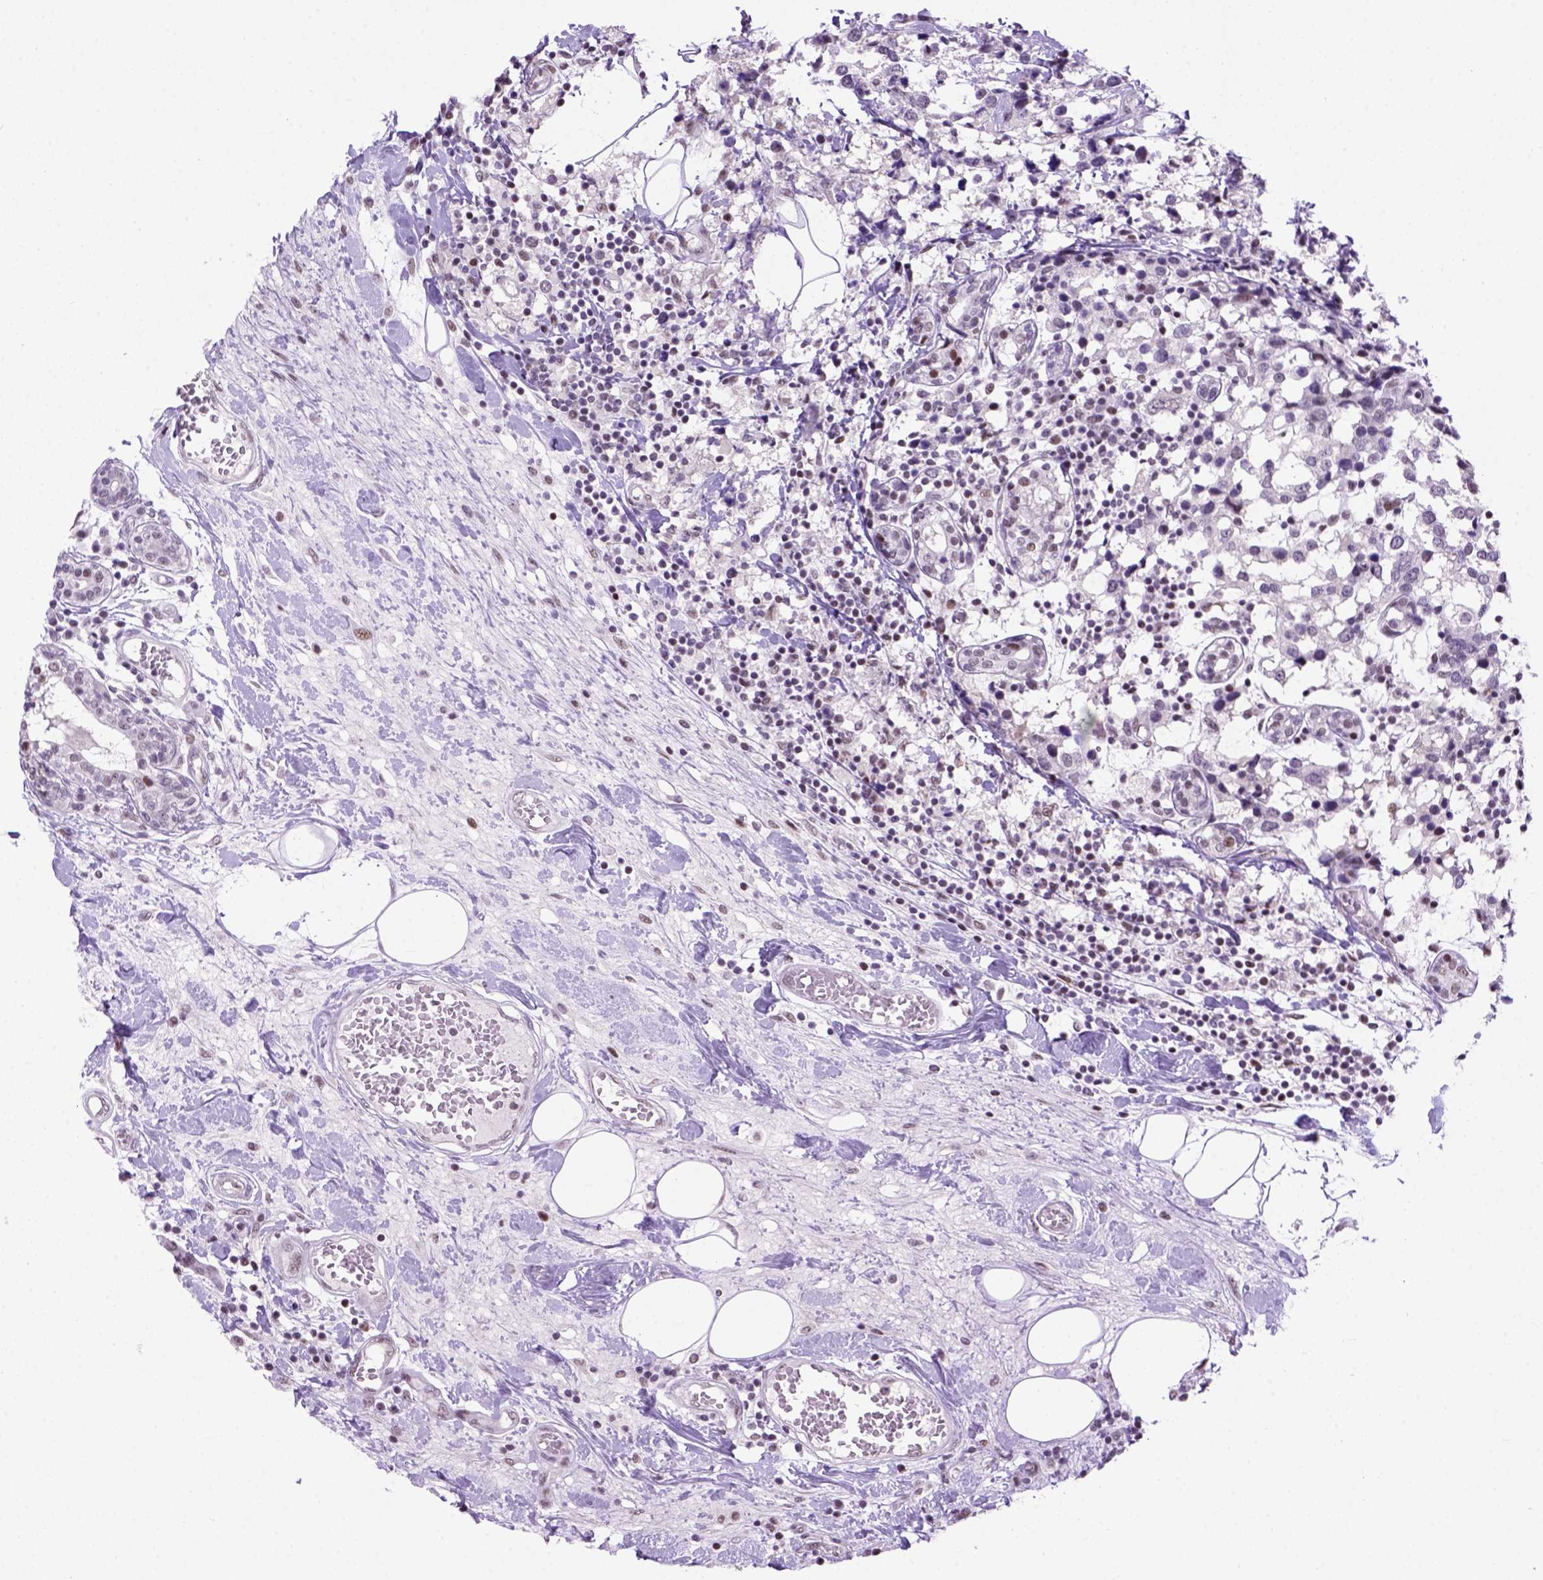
{"staining": {"intensity": "weak", "quantity": "<25%", "location": "nuclear"}, "tissue": "breast cancer", "cell_type": "Tumor cells", "image_type": "cancer", "snomed": [{"axis": "morphology", "description": "Lobular carcinoma"}, {"axis": "topography", "description": "Breast"}], "caption": "Immunohistochemical staining of lobular carcinoma (breast) displays no significant staining in tumor cells.", "gene": "TBPL1", "patient": {"sex": "female", "age": 59}}